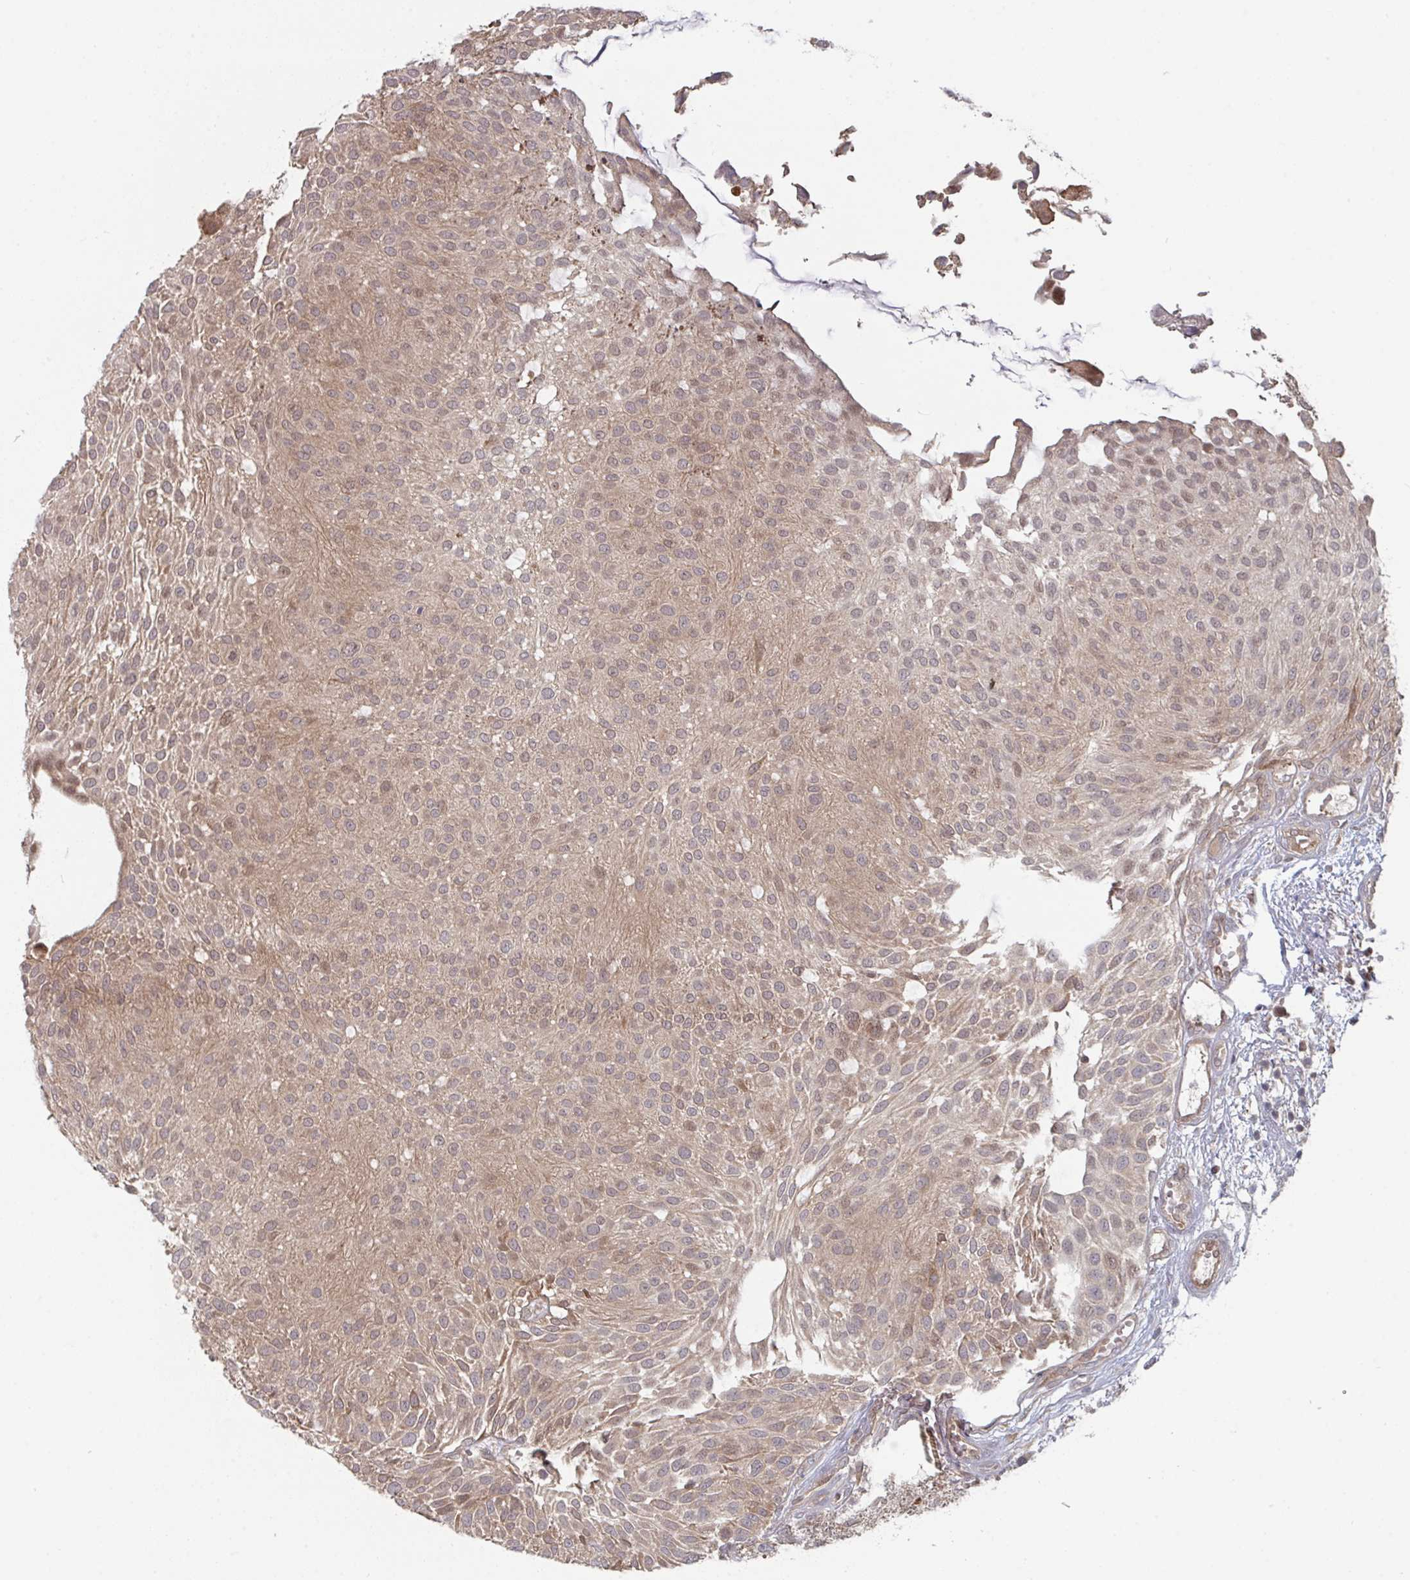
{"staining": {"intensity": "moderate", "quantity": ">75%", "location": "cytoplasmic/membranous"}, "tissue": "urothelial cancer", "cell_type": "Tumor cells", "image_type": "cancer", "snomed": [{"axis": "morphology", "description": "Urothelial carcinoma, NOS"}, {"axis": "topography", "description": "Urinary bladder"}], "caption": "Immunohistochemistry histopathology image of neoplastic tissue: urothelial cancer stained using IHC shows medium levels of moderate protein expression localized specifically in the cytoplasmic/membranous of tumor cells, appearing as a cytoplasmic/membranous brown color.", "gene": "PTPRD", "patient": {"sex": "male", "age": 84}}